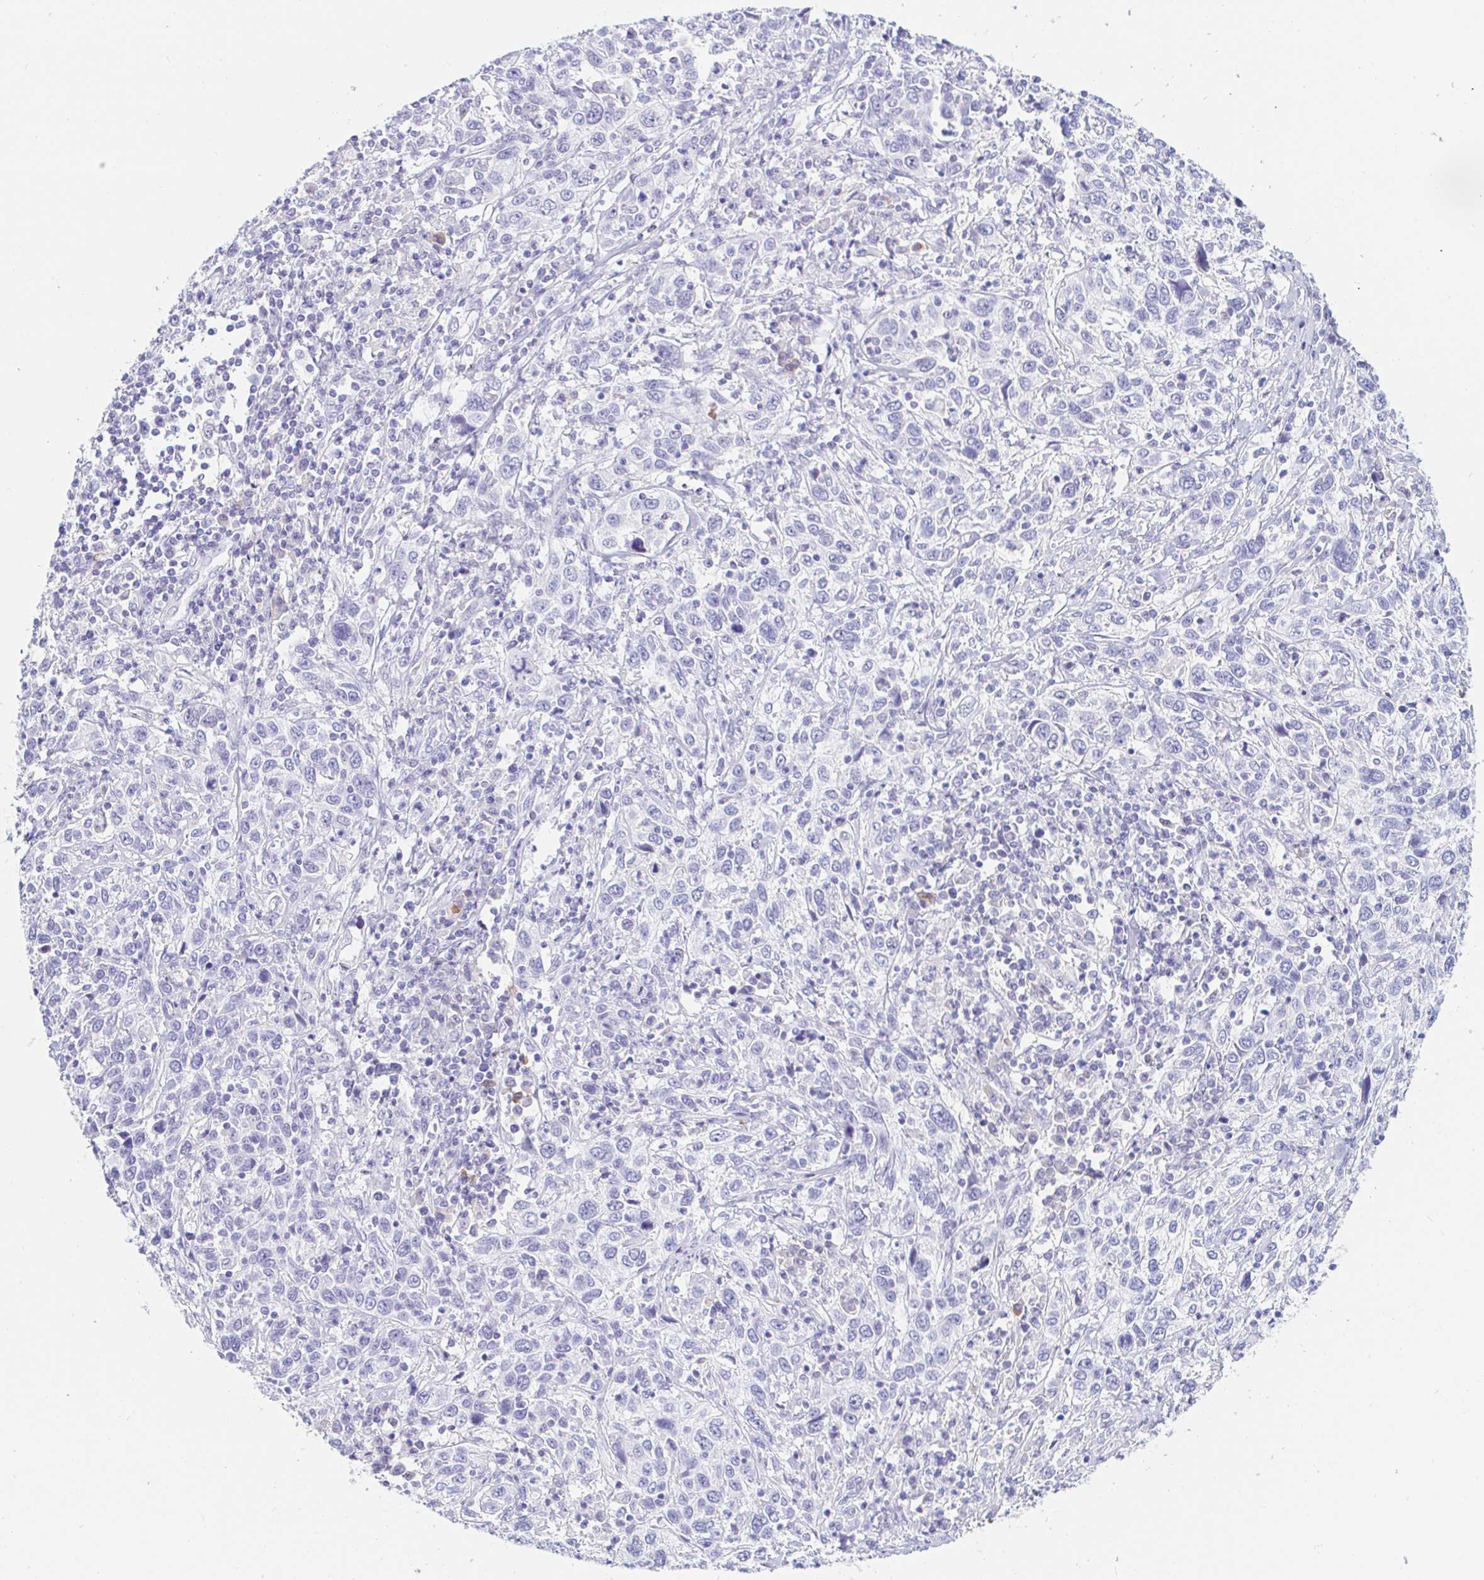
{"staining": {"intensity": "negative", "quantity": "none", "location": "none"}, "tissue": "cervical cancer", "cell_type": "Tumor cells", "image_type": "cancer", "snomed": [{"axis": "morphology", "description": "Squamous cell carcinoma, NOS"}, {"axis": "topography", "description": "Cervix"}], "caption": "An immunohistochemistry photomicrograph of squamous cell carcinoma (cervical) is shown. There is no staining in tumor cells of squamous cell carcinoma (cervical).", "gene": "TEX44", "patient": {"sex": "female", "age": 46}}